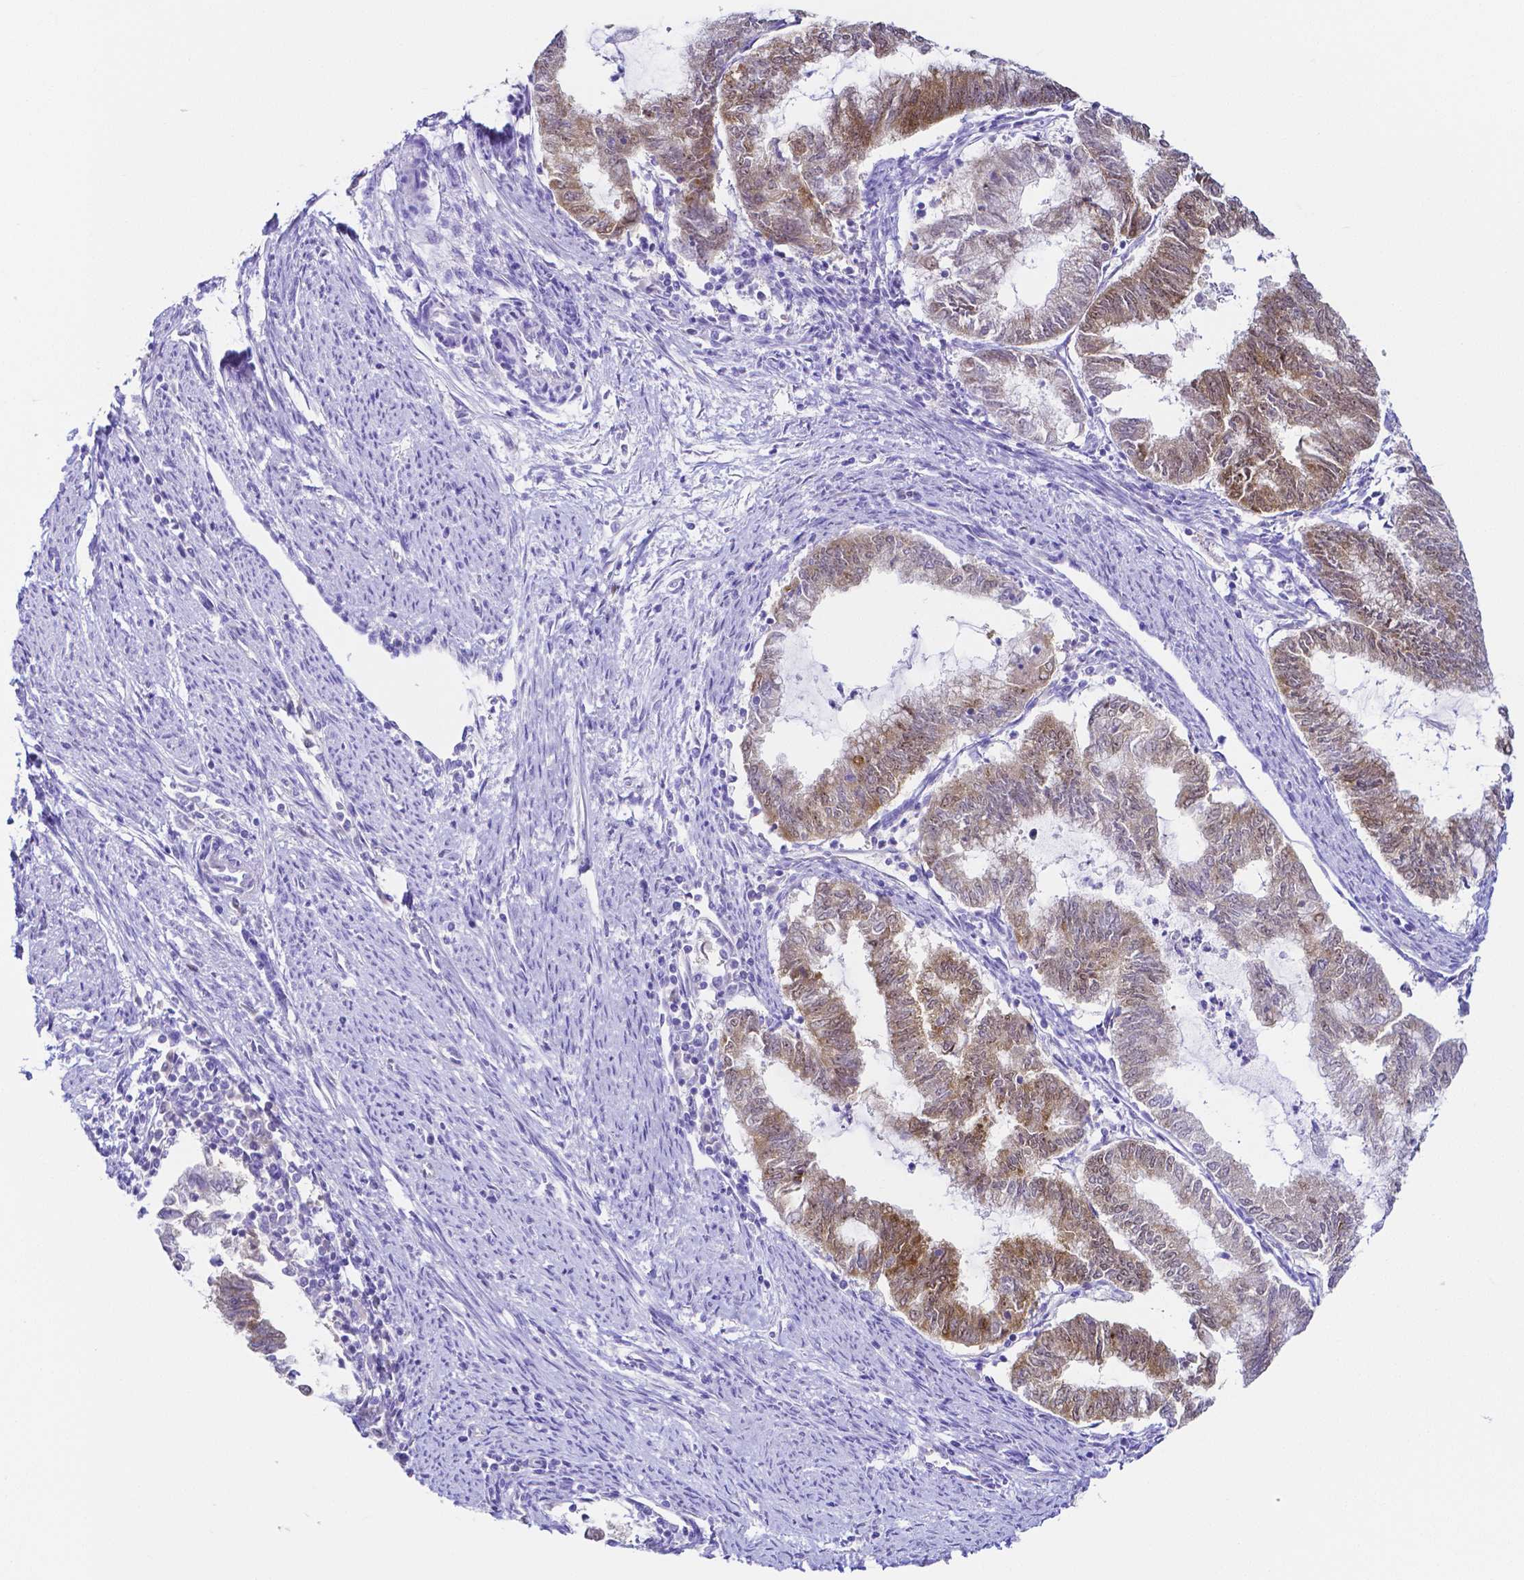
{"staining": {"intensity": "weak", "quantity": ">75%", "location": "cytoplasmic/membranous"}, "tissue": "endometrial cancer", "cell_type": "Tumor cells", "image_type": "cancer", "snomed": [{"axis": "morphology", "description": "Adenocarcinoma, NOS"}, {"axis": "topography", "description": "Endometrium"}], "caption": "Immunohistochemical staining of human endometrial cancer displays low levels of weak cytoplasmic/membranous expression in about >75% of tumor cells. (DAB = brown stain, brightfield microscopy at high magnification).", "gene": "PKP3", "patient": {"sex": "female", "age": 79}}